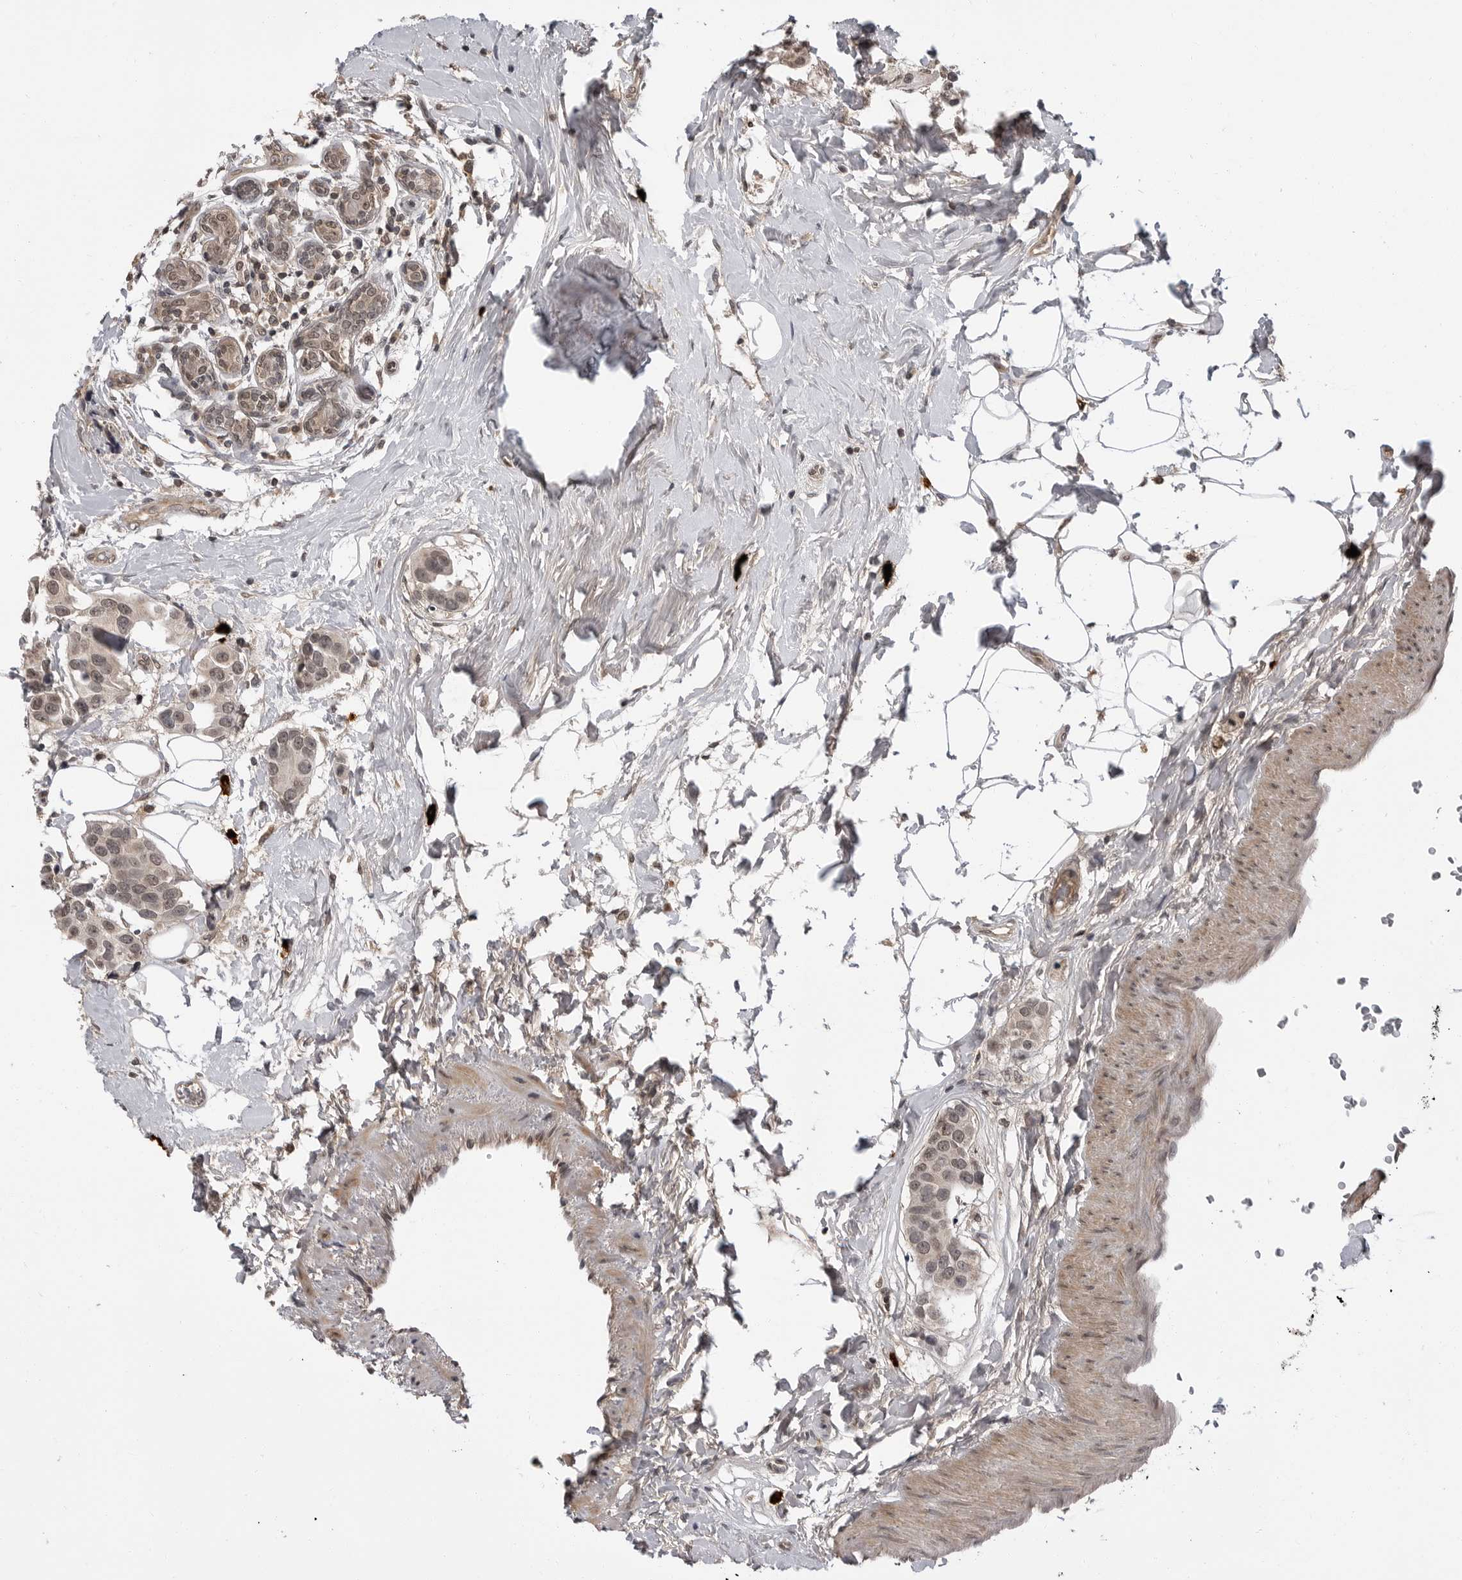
{"staining": {"intensity": "weak", "quantity": "25%-75%", "location": "nuclear"}, "tissue": "breast cancer", "cell_type": "Tumor cells", "image_type": "cancer", "snomed": [{"axis": "morphology", "description": "Normal tissue, NOS"}, {"axis": "morphology", "description": "Duct carcinoma"}, {"axis": "topography", "description": "Breast"}], "caption": "Protein staining by immunohistochemistry displays weak nuclear expression in about 25%-75% of tumor cells in infiltrating ductal carcinoma (breast).", "gene": "IL24", "patient": {"sex": "female", "age": 39}}